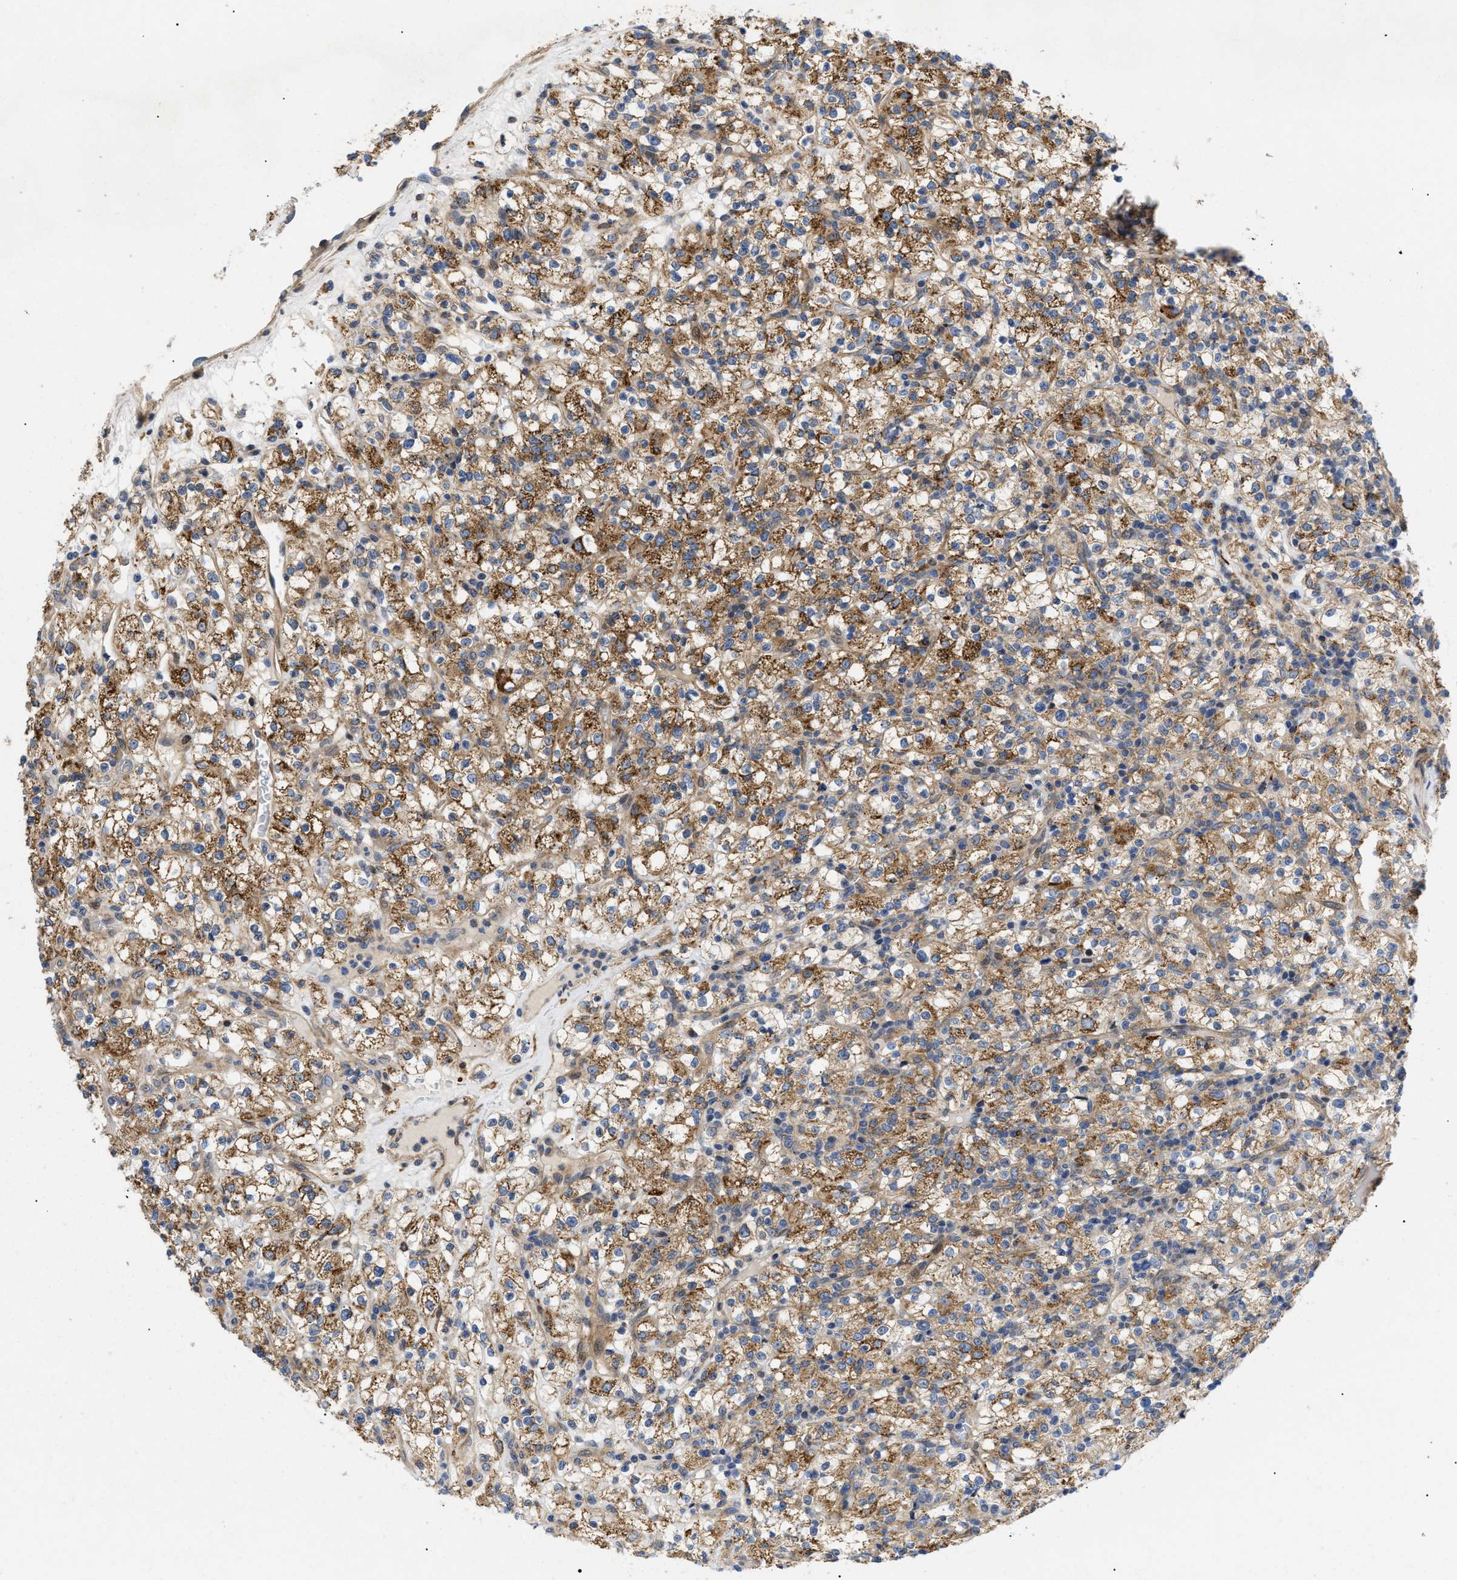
{"staining": {"intensity": "moderate", "quantity": ">75%", "location": "cytoplasmic/membranous"}, "tissue": "renal cancer", "cell_type": "Tumor cells", "image_type": "cancer", "snomed": [{"axis": "morphology", "description": "Normal tissue, NOS"}, {"axis": "morphology", "description": "Adenocarcinoma, NOS"}, {"axis": "topography", "description": "Kidney"}], "caption": "Human renal cancer (adenocarcinoma) stained with a brown dye exhibits moderate cytoplasmic/membranous positive expression in approximately >75% of tumor cells.", "gene": "SFXN5", "patient": {"sex": "female", "age": 72}}